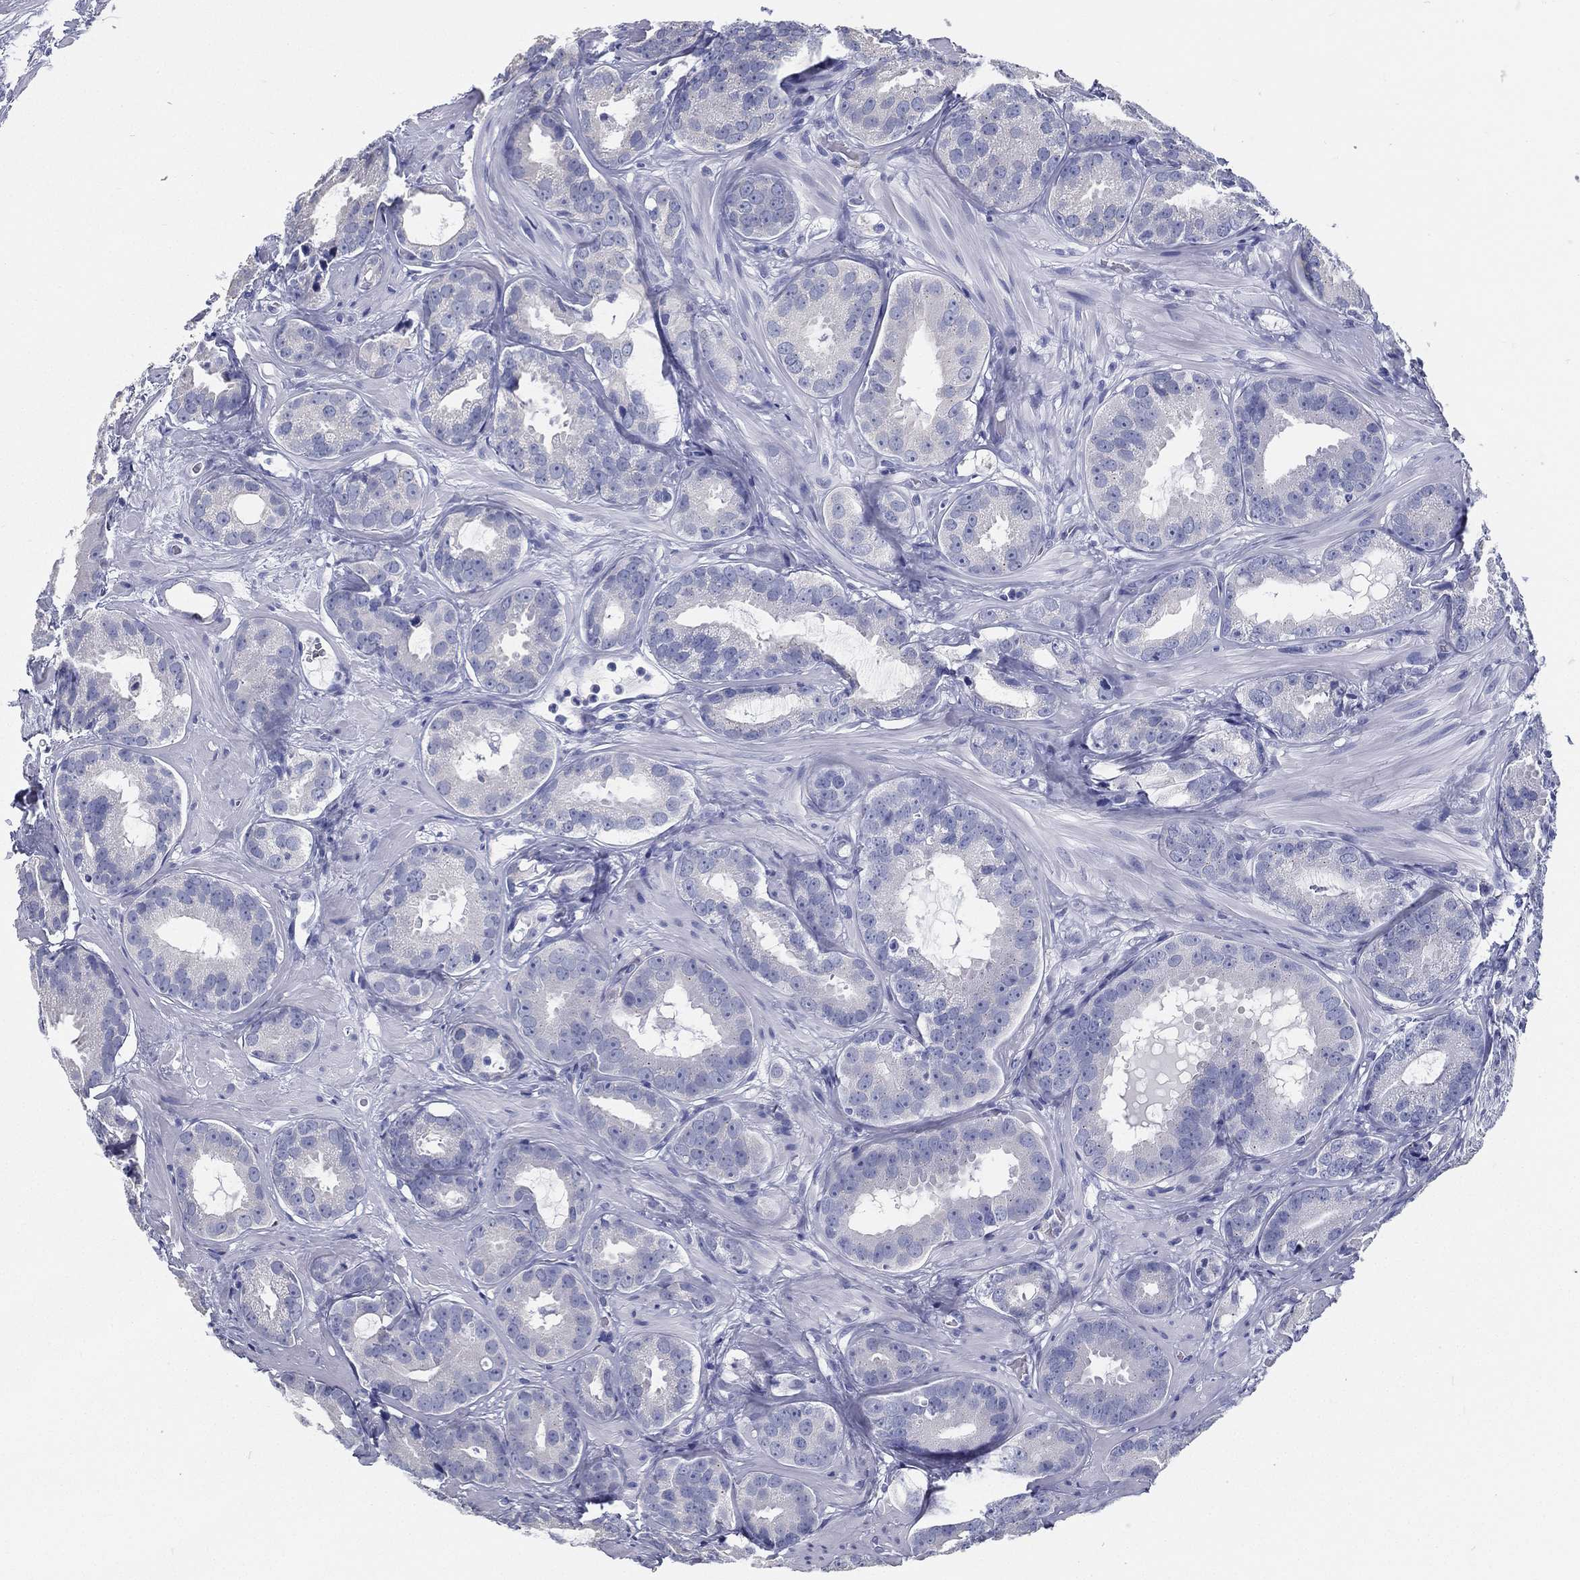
{"staining": {"intensity": "negative", "quantity": "none", "location": "none"}, "tissue": "prostate cancer", "cell_type": "Tumor cells", "image_type": "cancer", "snomed": [{"axis": "morphology", "description": "Adenocarcinoma, NOS"}, {"axis": "topography", "description": "Prostate"}], "caption": "IHC histopathology image of neoplastic tissue: prostate adenocarcinoma stained with DAB exhibits no significant protein expression in tumor cells. Nuclei are stained in blue.", "gene": "RSPH4A", "patient": {"sex": "male", "age": 69}}